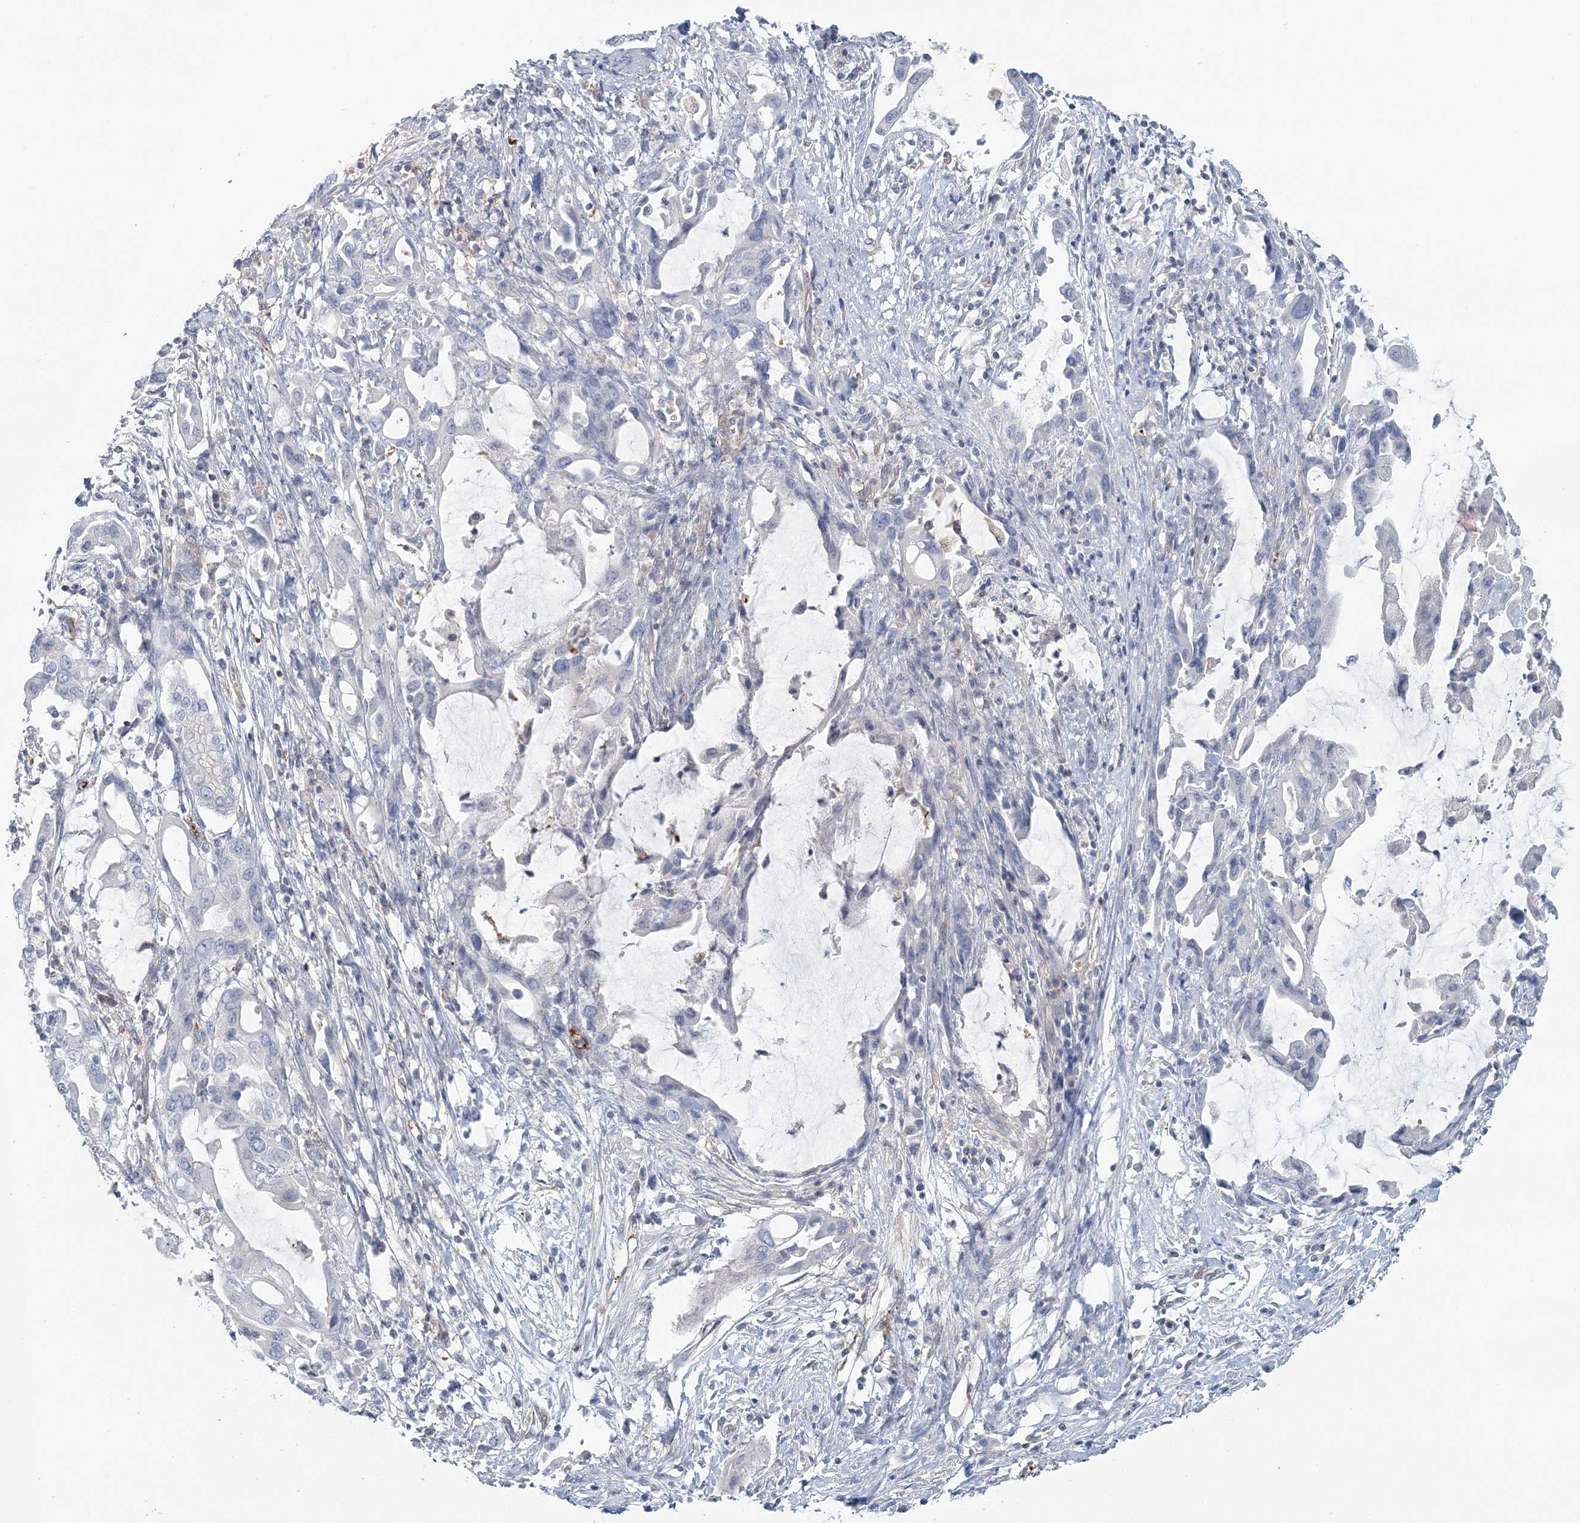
{"staining": {"intensity": "negative", "quantity": "none", "location": "none"}, "tissue": "pancreatic cancer", "cell_type": "Tumor cells", "image_type": "cancer", "snomed": [{"axis": "morphology", "description": "Adenocarcinoma, NOS"}, {"axis": "topography", "description": "Pancreas"}], "caption": "This micrograph is of pancreatic cancer (adenocarcinoma) stained with immunohistochemistry (IHC) to label a protein in brown with the nuclei are counter-stained blue. There is no positivity in tumor cells.", "gene": "CUEDC2", "patient": {"sex": "female", "age": 57}}